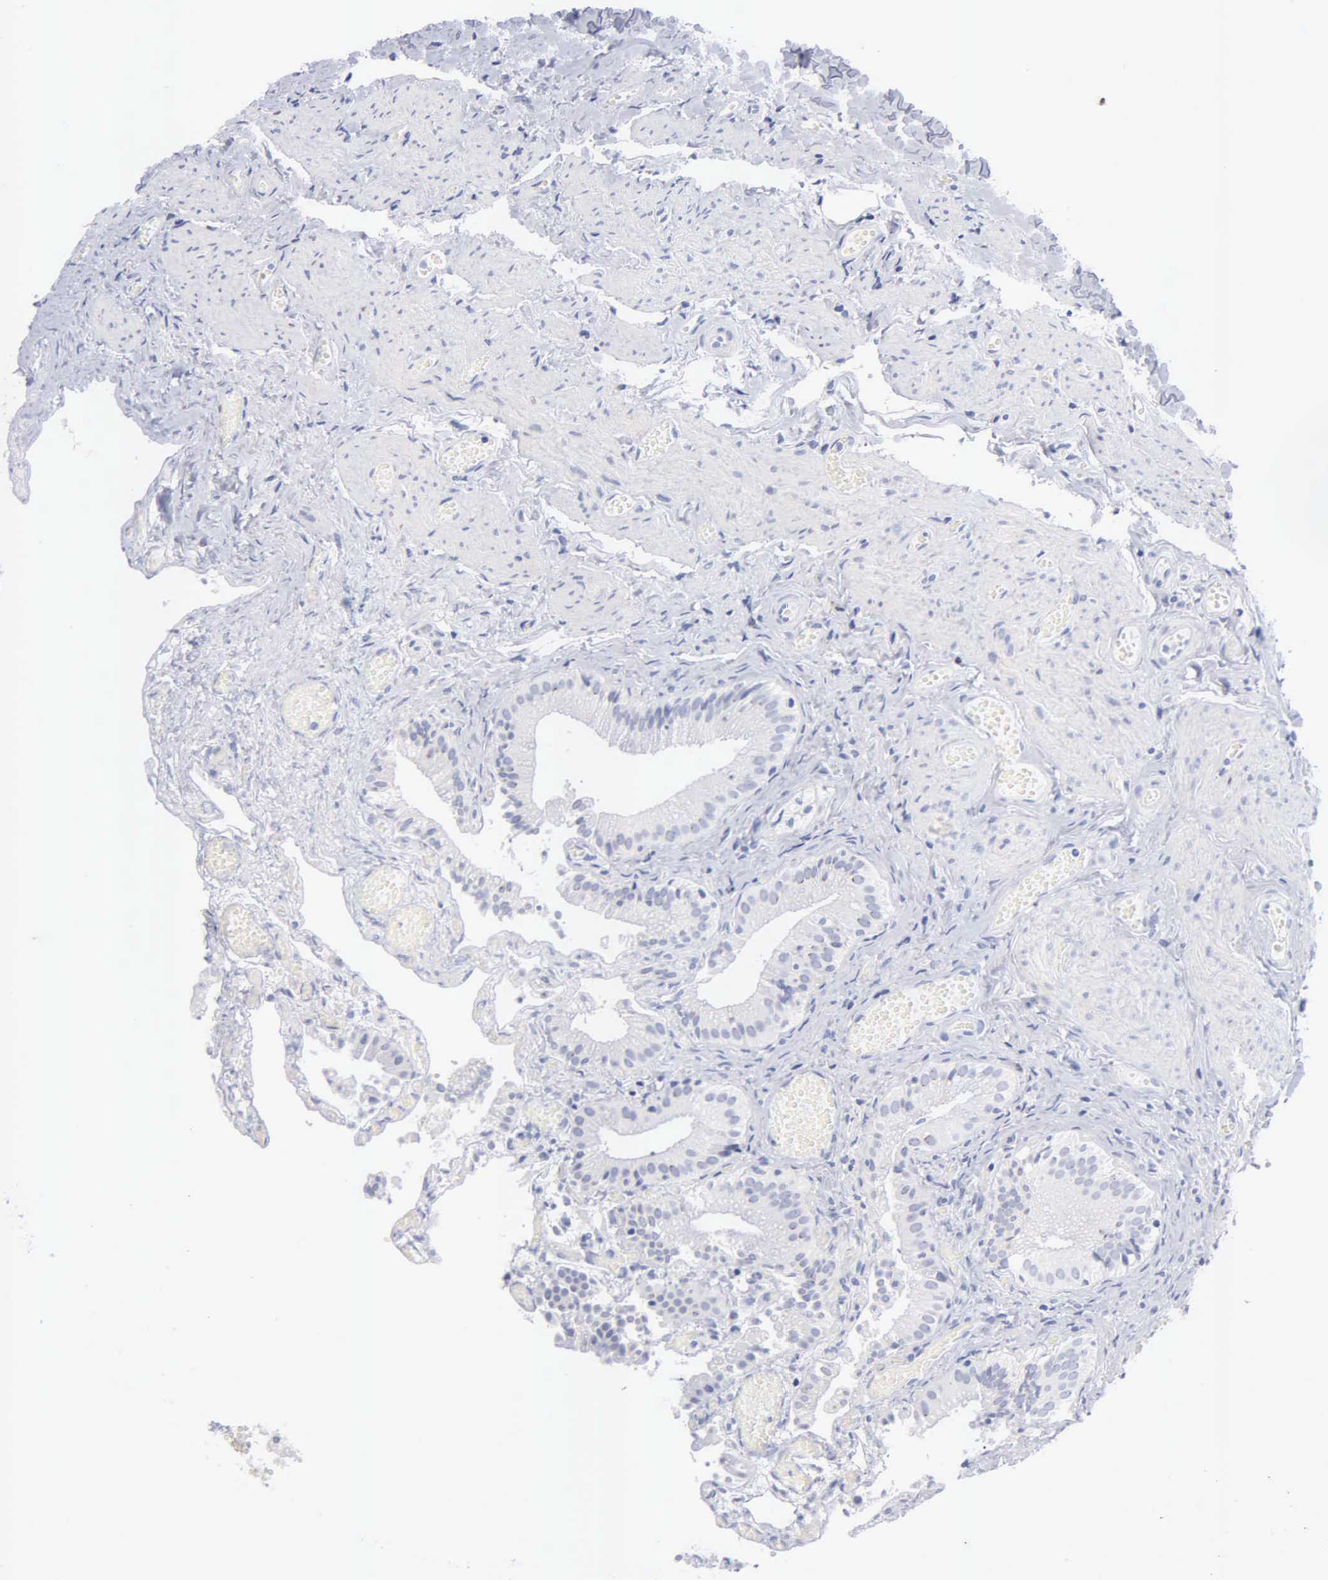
{"staining": {"intensity": "negative", "quantity": "none", "location": "none"}, "tissue": "gallbladder", "cell_type": "Glandular cells", "image_type": "normal", "snomed": [{"axis": "morphology", "description": "Normal tissue, NOS"}, {"axis": "topography", "description": "Gallbladder"}], "caption": "Immunohistochemical staining of unremarkable human gallbladder displays no significant staining in glandular cells.", "gene": "ASPHD2", "patient": {"sex": "female", "age": 44}}